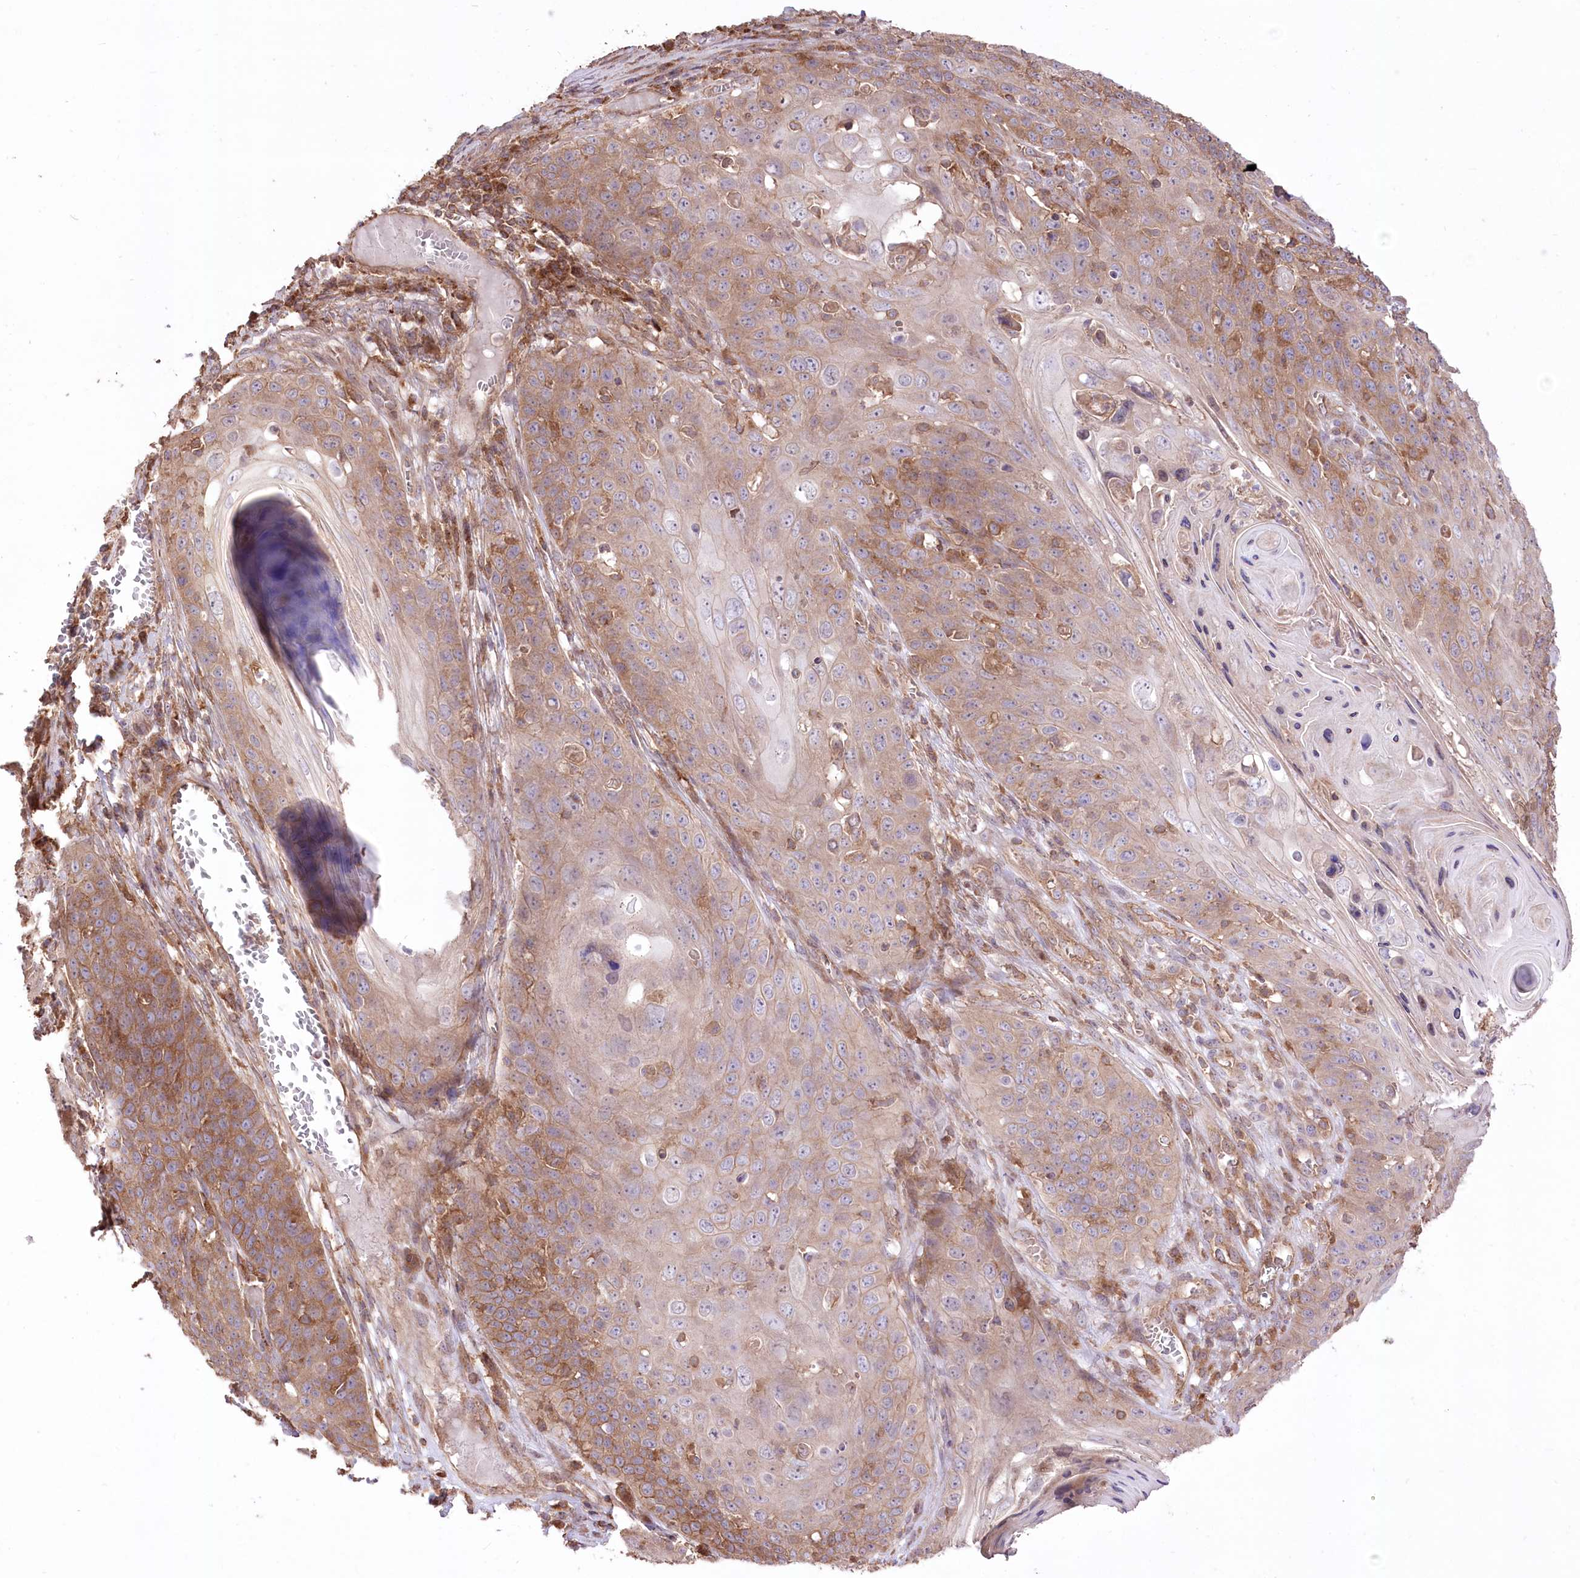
{"staining": {"intensity": "moderate", "quantity": "25%-75%", "location": "cytoplasmic/membranous"}, "tissue": "skin cancer", "cell_type": "Tumor cells", "image_type": "cancer", "snomed": [{"axis": "morphology", "description": "Squamous cell carcinoma, NOS"}, {"axis": "topography", "description": "Skin"}], "caption": "IHC histopathology image of neoplastic tissue: squamous cell carcinoma (skin) stained using IHC reveals medium levels of moderate protein expression localized specifically in the cytoplasmic/membranous of tumor cells, appearing as a cytoplasmic/membranous brown color.", "gene": "XYLB", "patient": {"sex": "male", "age": 55}}